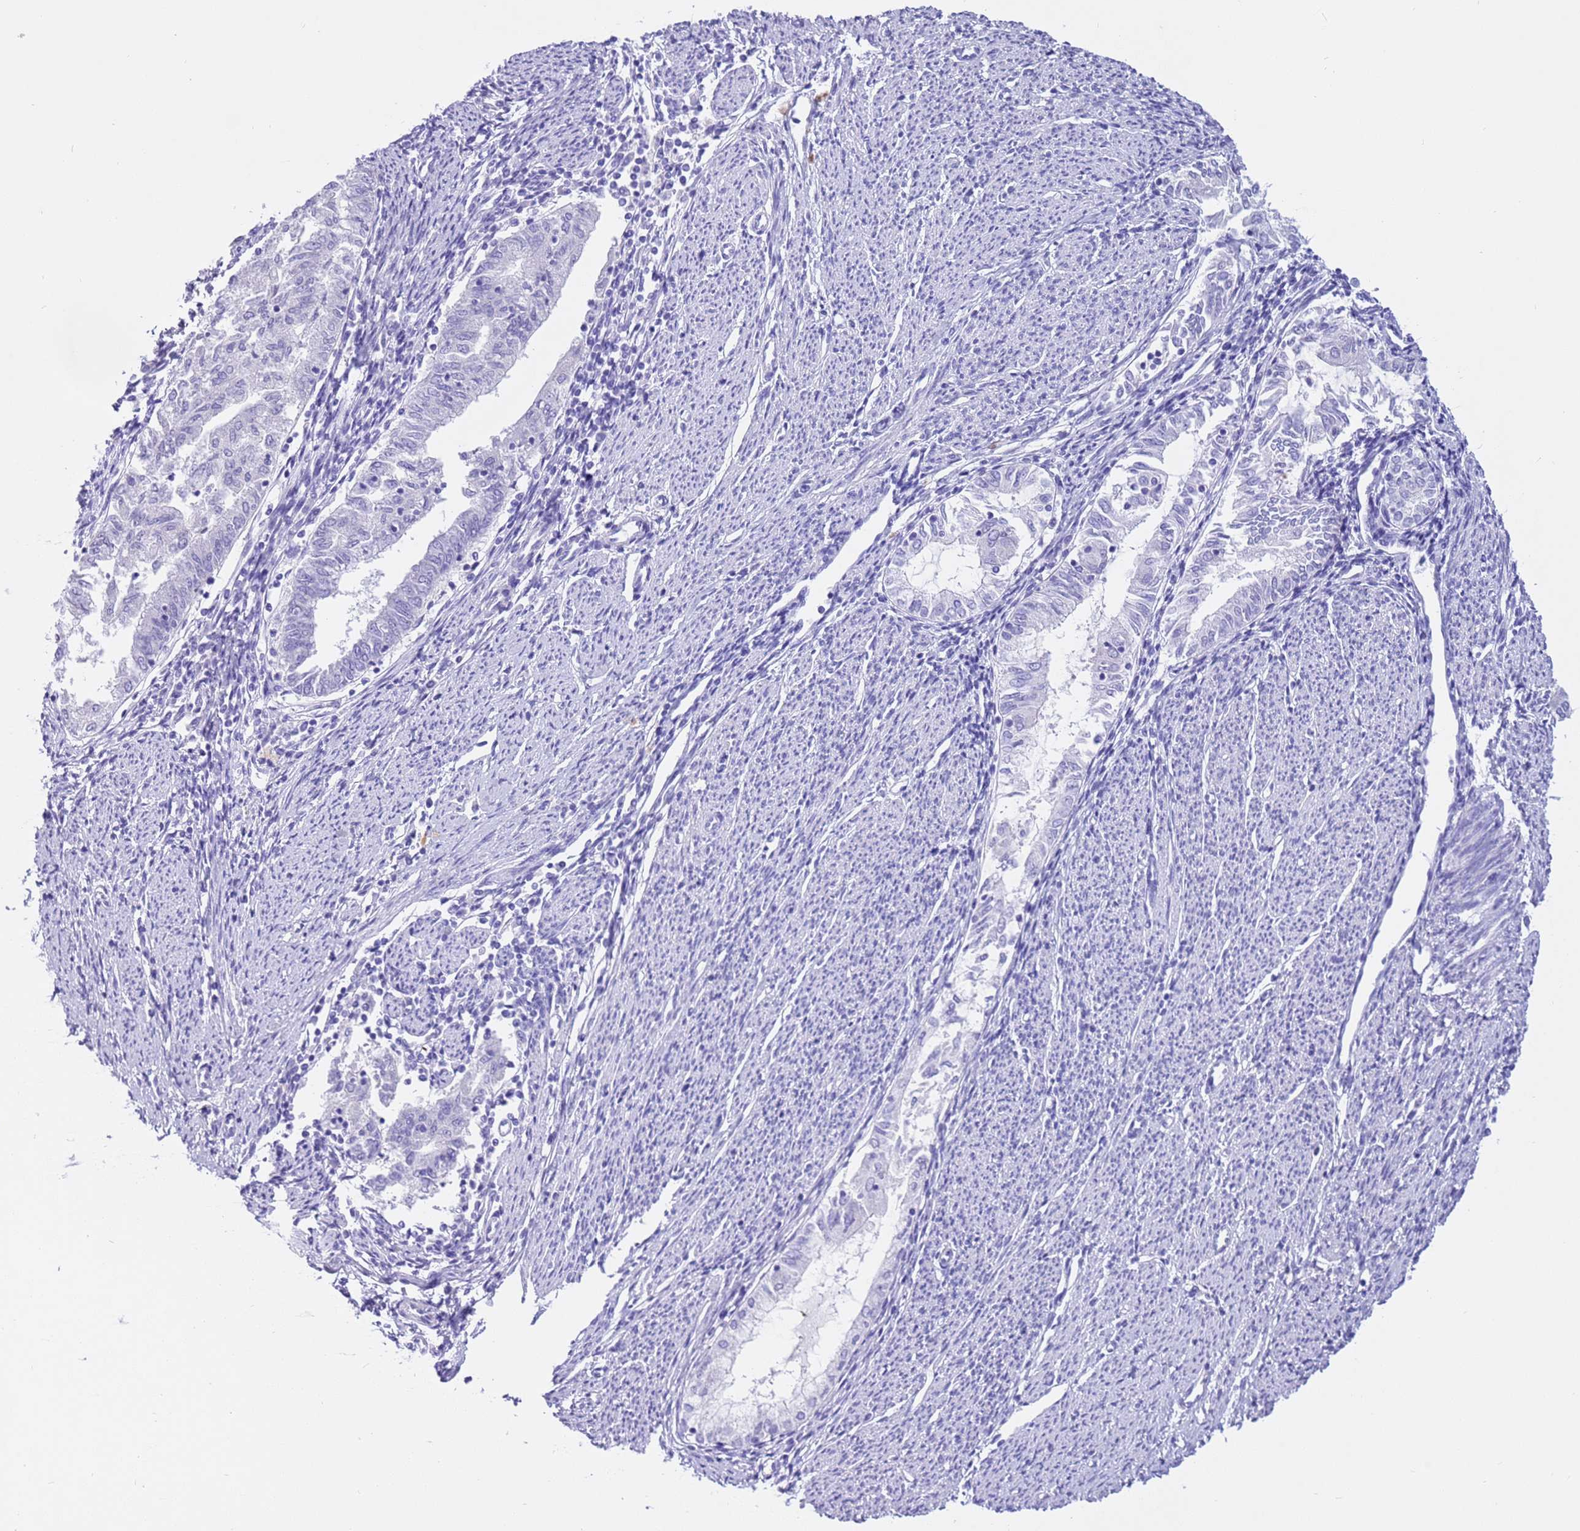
{"staining": {"intensity": "negative", "quantity": "none", "location": "none"}, "tissue": "endometrial cancer", "cell_type": "Tumor cells", "image_type": "cancer", "snomed": [{"axis": "morphology", "description": "Adenocarcinoma, NOS"}, {"axis": "topography", "description": "Endometrium"}], "caption": "DAB (3,3'-diaminobenzidine) immunohistochemical staining of human endometrial cancer exhibits no significant expression in tumor cells.", "gene": "CPB1", "patient": {"sex": "female", "age": 79}}